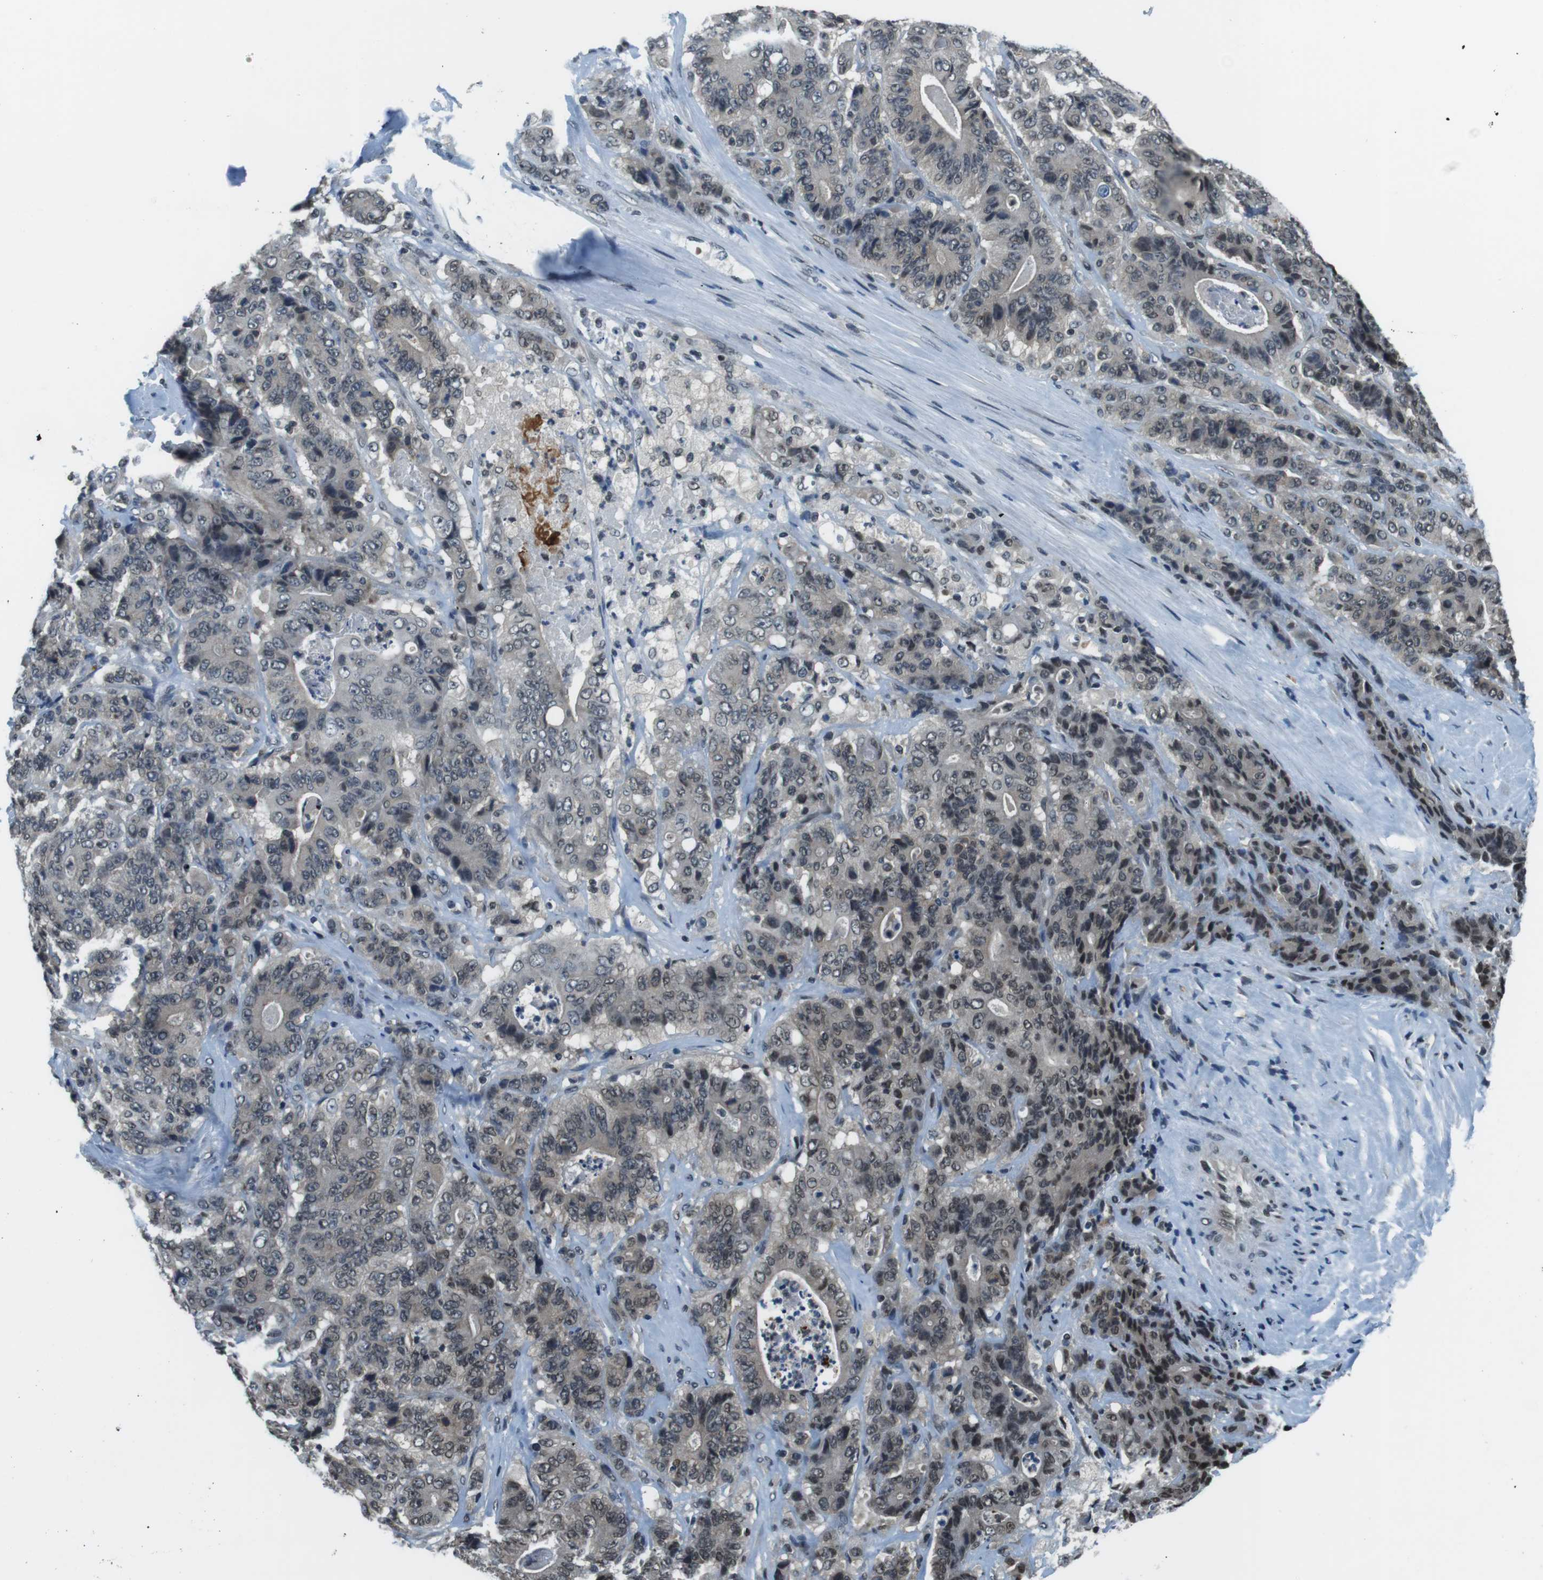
{"staining": {"intensity": "weak", "quantity": "25%-75%", "location": "cytoplasmic/membranous,nuclear"}, "tissue": "stomach cancer", "cell_type": "Tumor cells", "image_type": "cancer", "snomed": [{"axis": "morphology", "description": "Adenocarcinoma, NOS"}, {"axis": "topography", "description": "Stomach"}], "caption": "Protein positivity by IHC displays weak cytoplasmic/membranous and nuclear staining in approximately 25%-75% of tumor cells in stomach cancer.", "gene": "NEK4", "patient": {"sex": "female", "age": 73}}